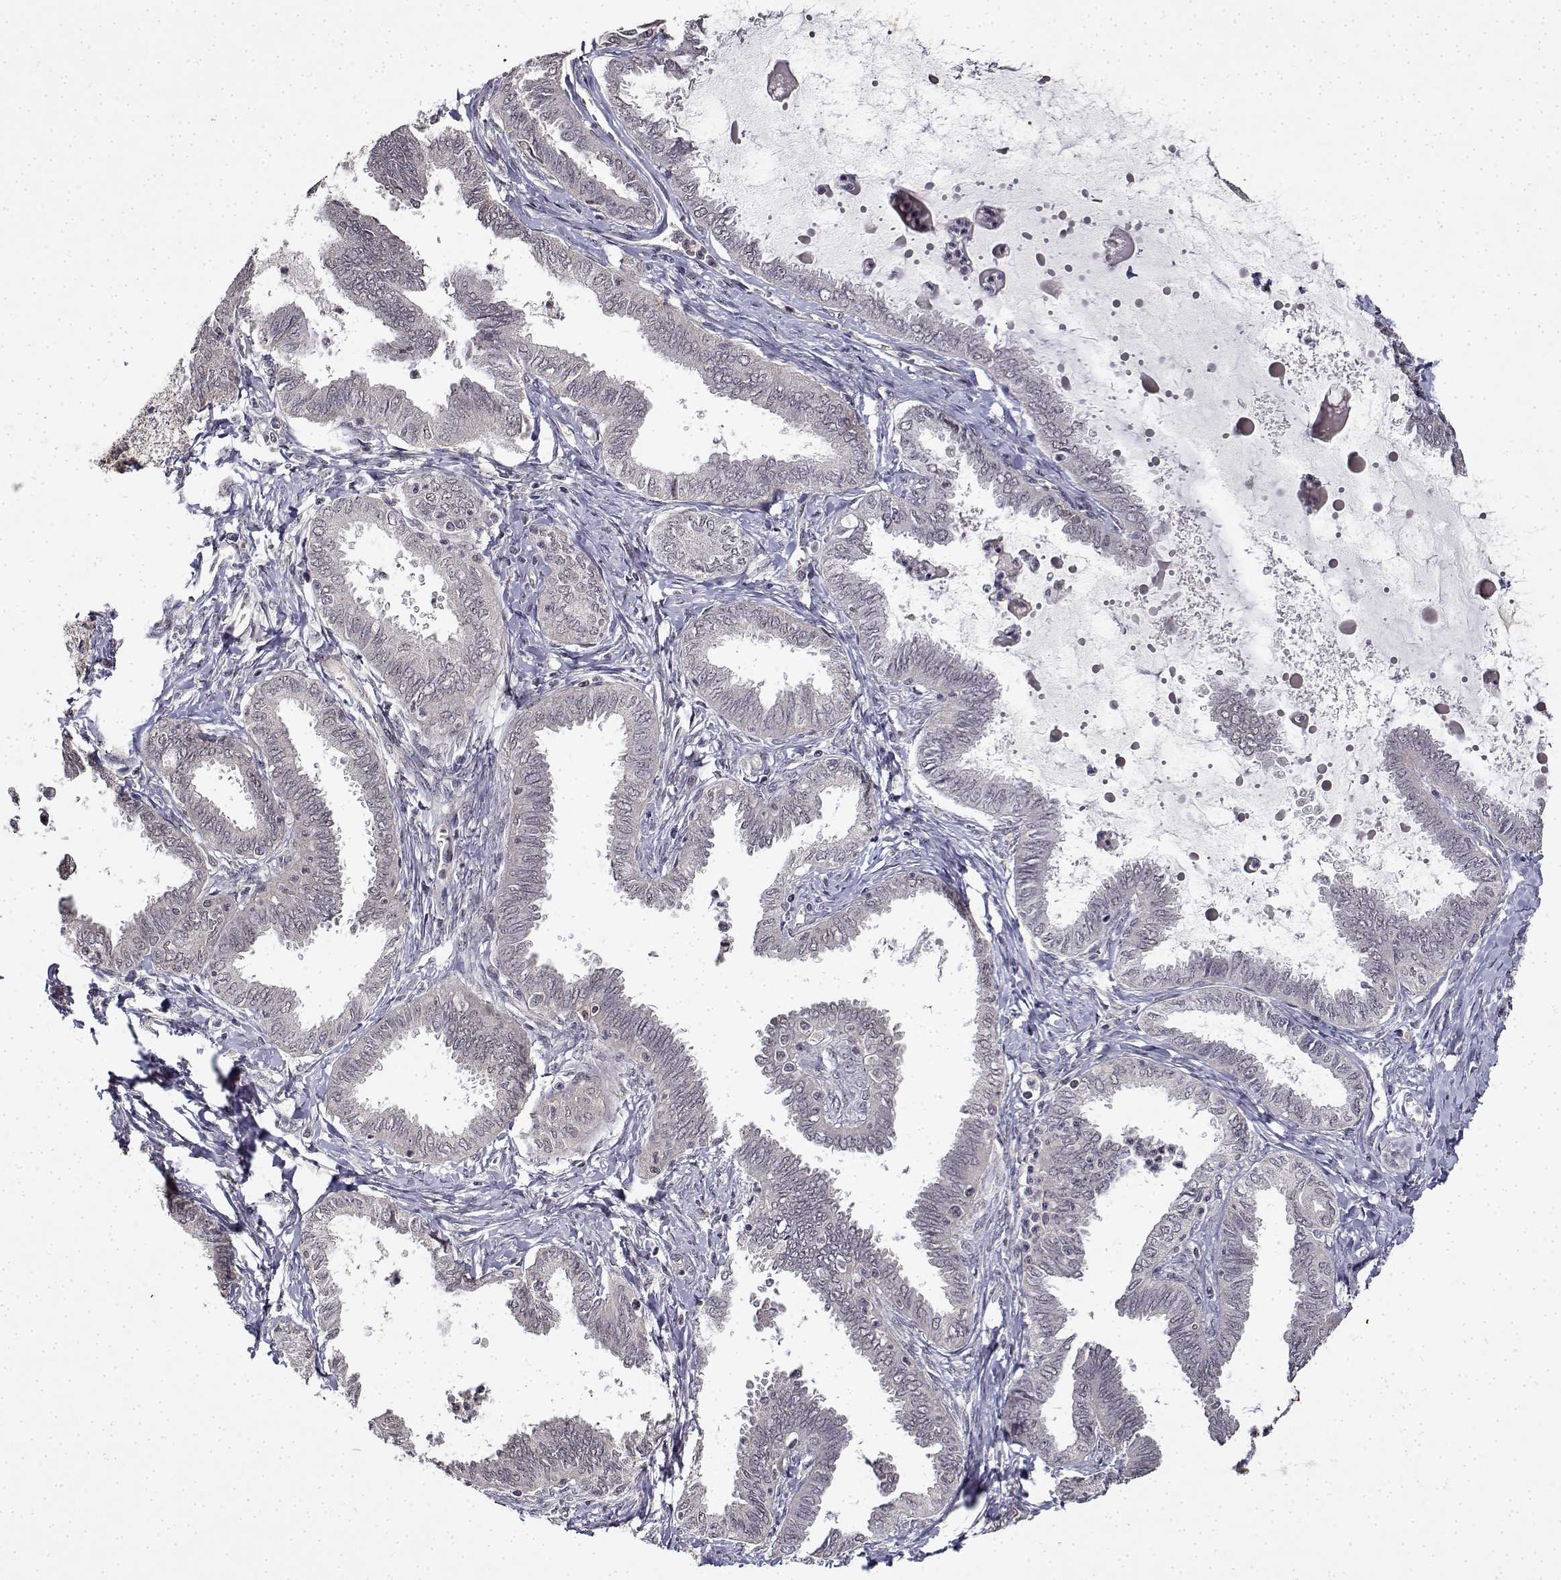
{"staining": {"intensity": "negative", "quantity": "none", "location": "none"}, "tissue": "ovarian cancer", "cell_type": "Tumor cells", "image_type": "cancer", "snomed": [{"axis": "morphology", "description": "Carcinoma, endometroid"}, {"axis": "topography", "description": "Ovary"}], "caption": "Human ovarian cancer stained for a protein using immunohistochemistry (IHC) exhibits no staining in tumor cells.", "gene": "BDNF", "patient": {"sex": "female", "age": 70}}